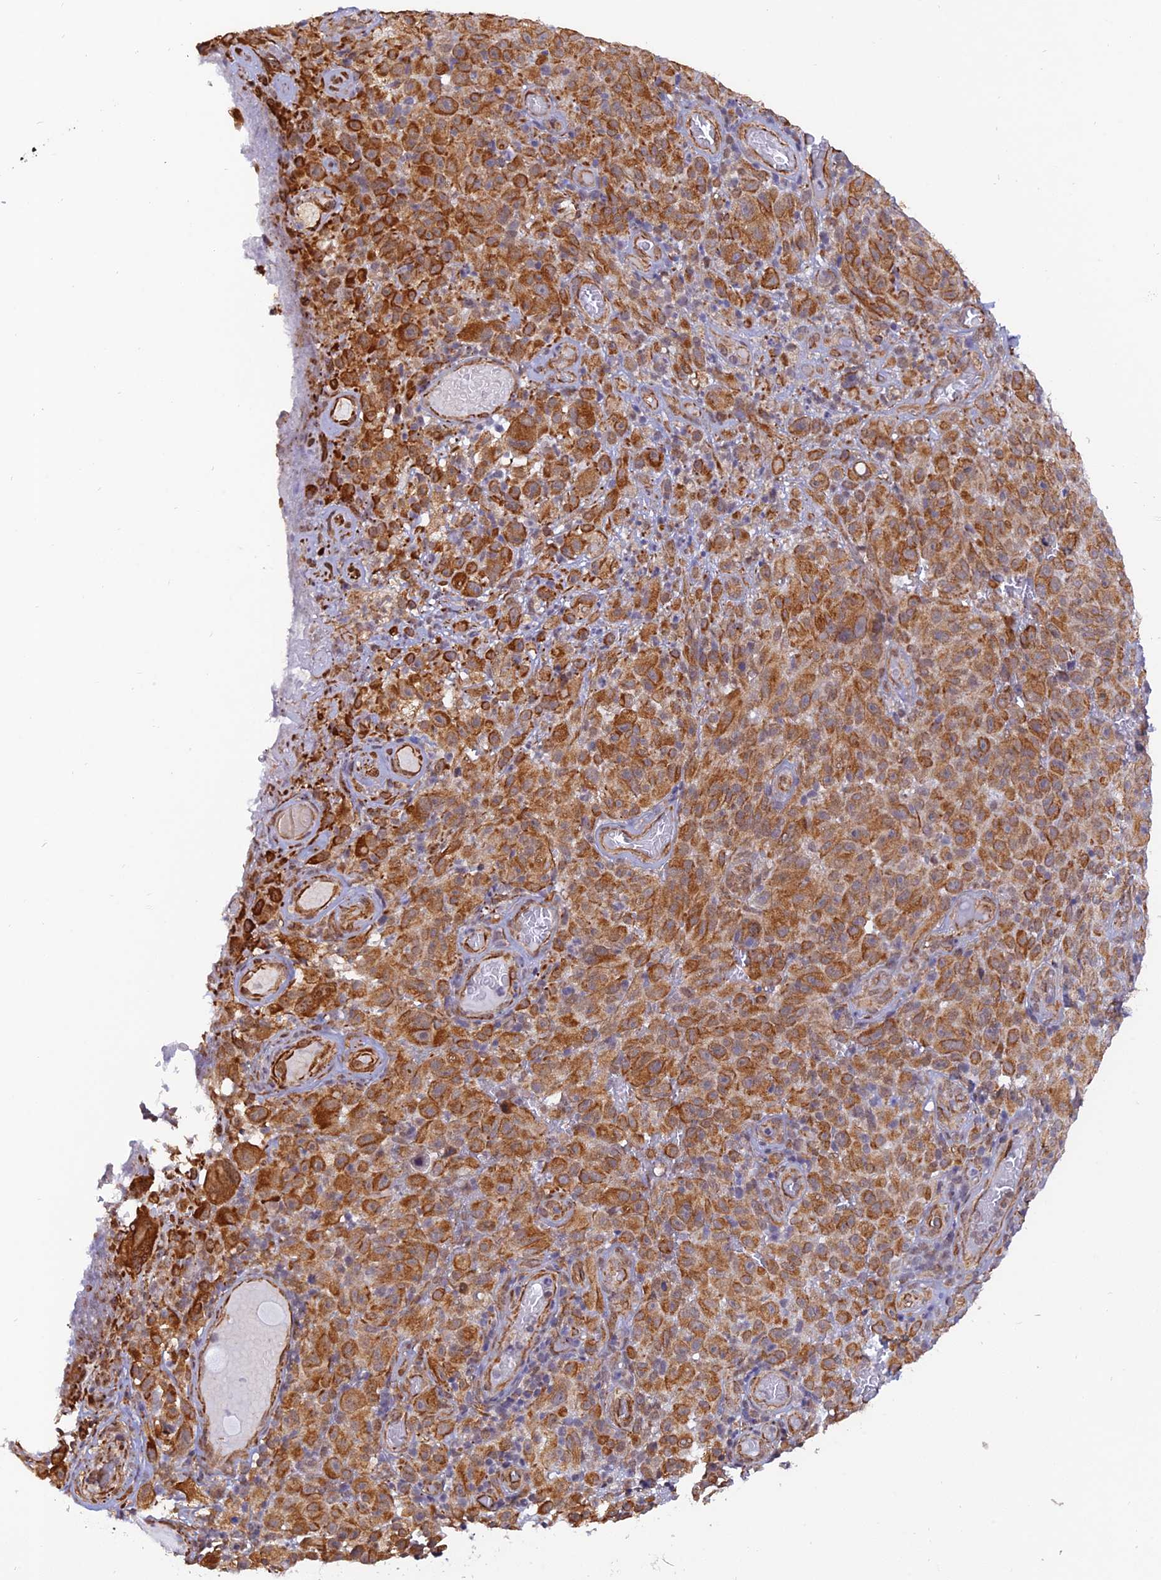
{"staining": {"intensity": "strong", "quantity": ">75%", "location": "cytoplasmic/membranous"}, "tissue": "melanoma", "cell_type": "Tumor cells", "image_type": "cancer", "snomed": [{"axis": "morphology", "description": "Malignant melanoma, NOS"}, {"axis": "topography", "description": "Skin"}], "caption": "Protein expression analysis of human melanoma reveals strong cytoplasmic/membranous positivity in approximately >75% of tumor cells.", "gene": "PAGR1", "patient": {"sex": "female", "age": 82}}